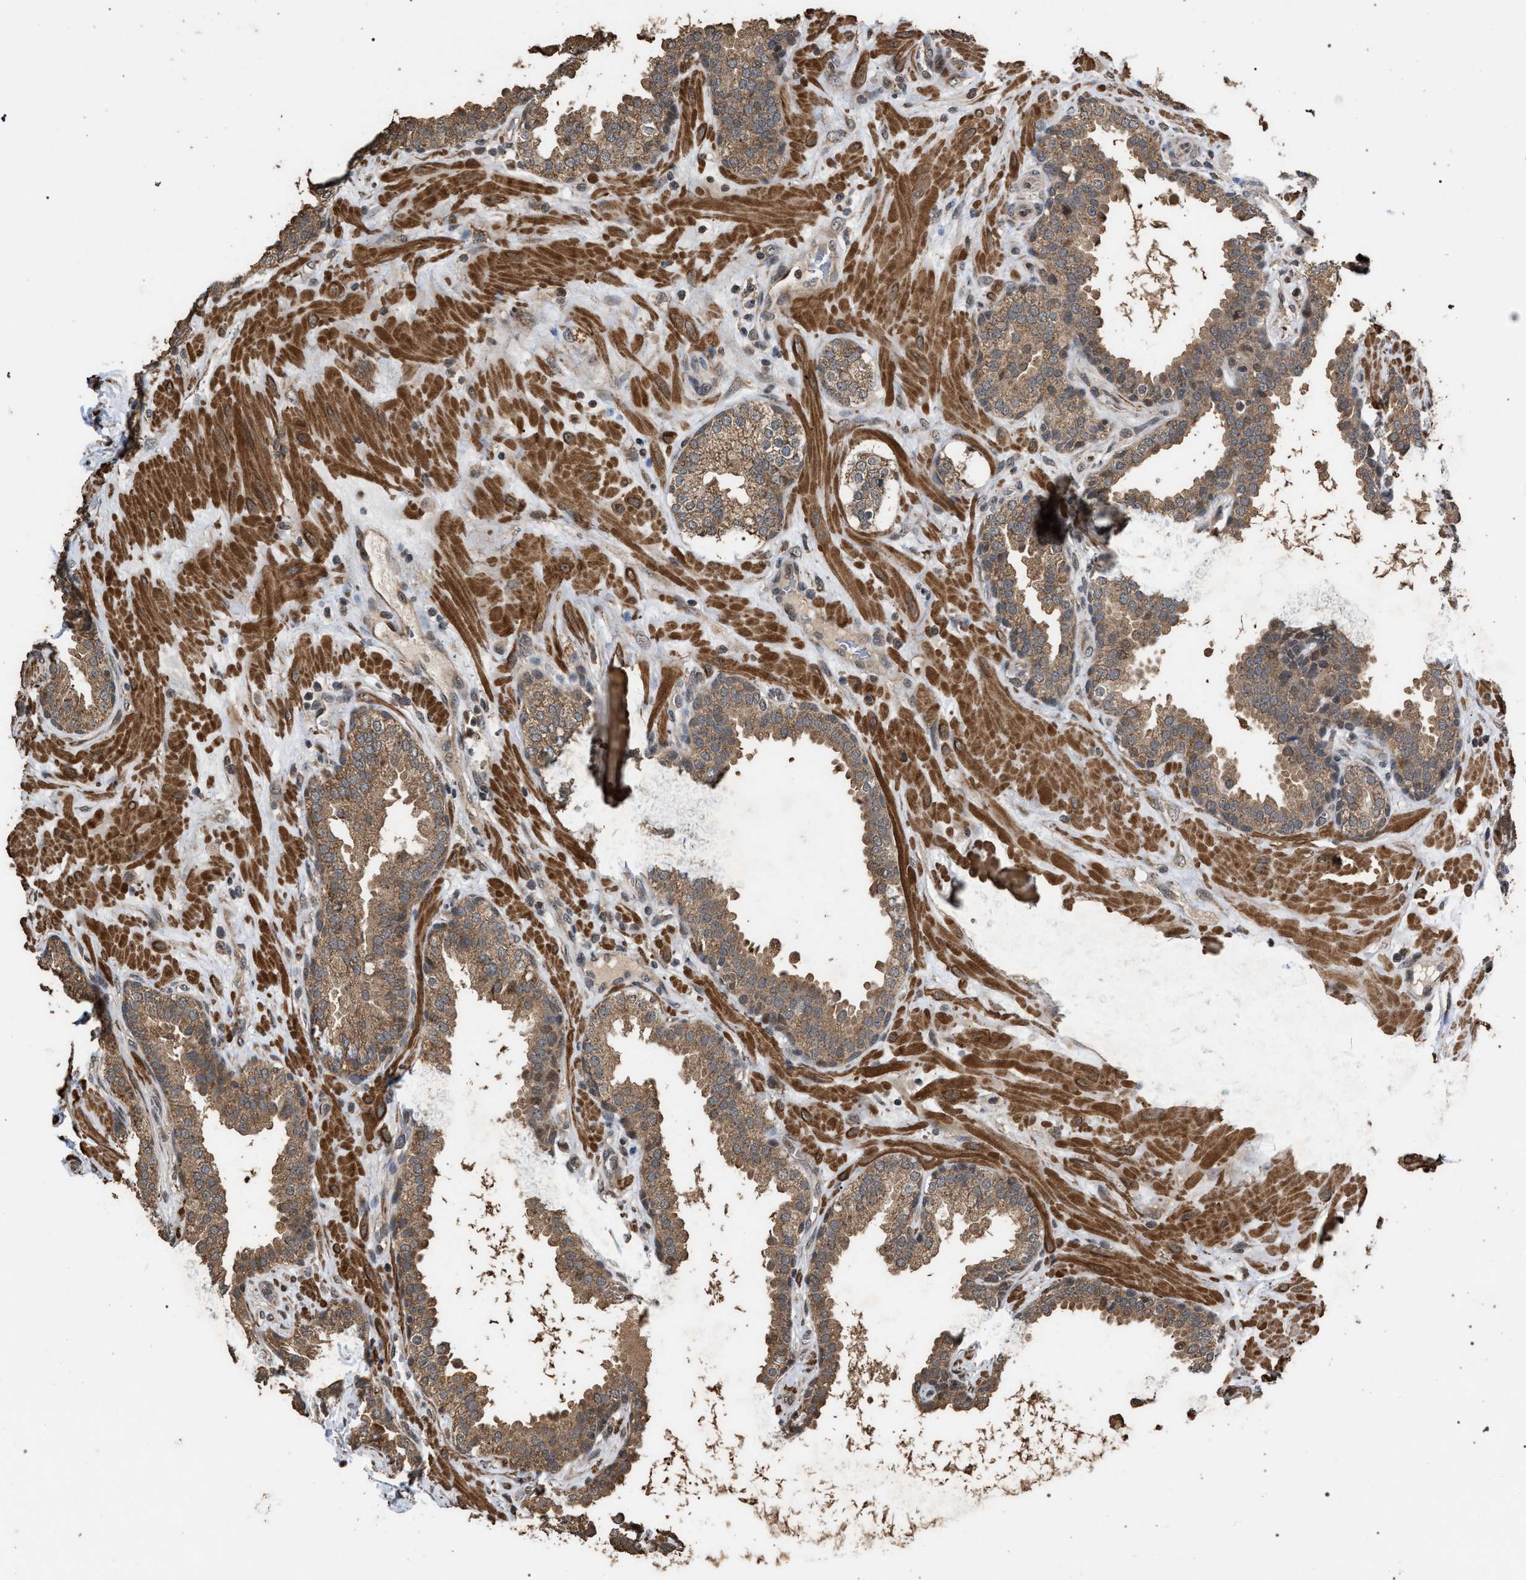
{"staining": {"intensity": "moderate", "quantity": ">75%", "location": "cytoplasmic/membranous"}, "tissue": "prostate", "cell_type": "Glandular cells", "image_type": "normal", "snomed": [{"axis": "morphology", "description": "Normal tissue, NOS"}, {"axis": "topography", "description": "Prostate"}], "caption": "Immunohistochemical staining of benign prostate reveals medium levels of moderate cytoplasmic/membranous expression in about >75% of glandular cells.", "gene": "NAA35", "patient": {"sex": "male", "age": 51}}